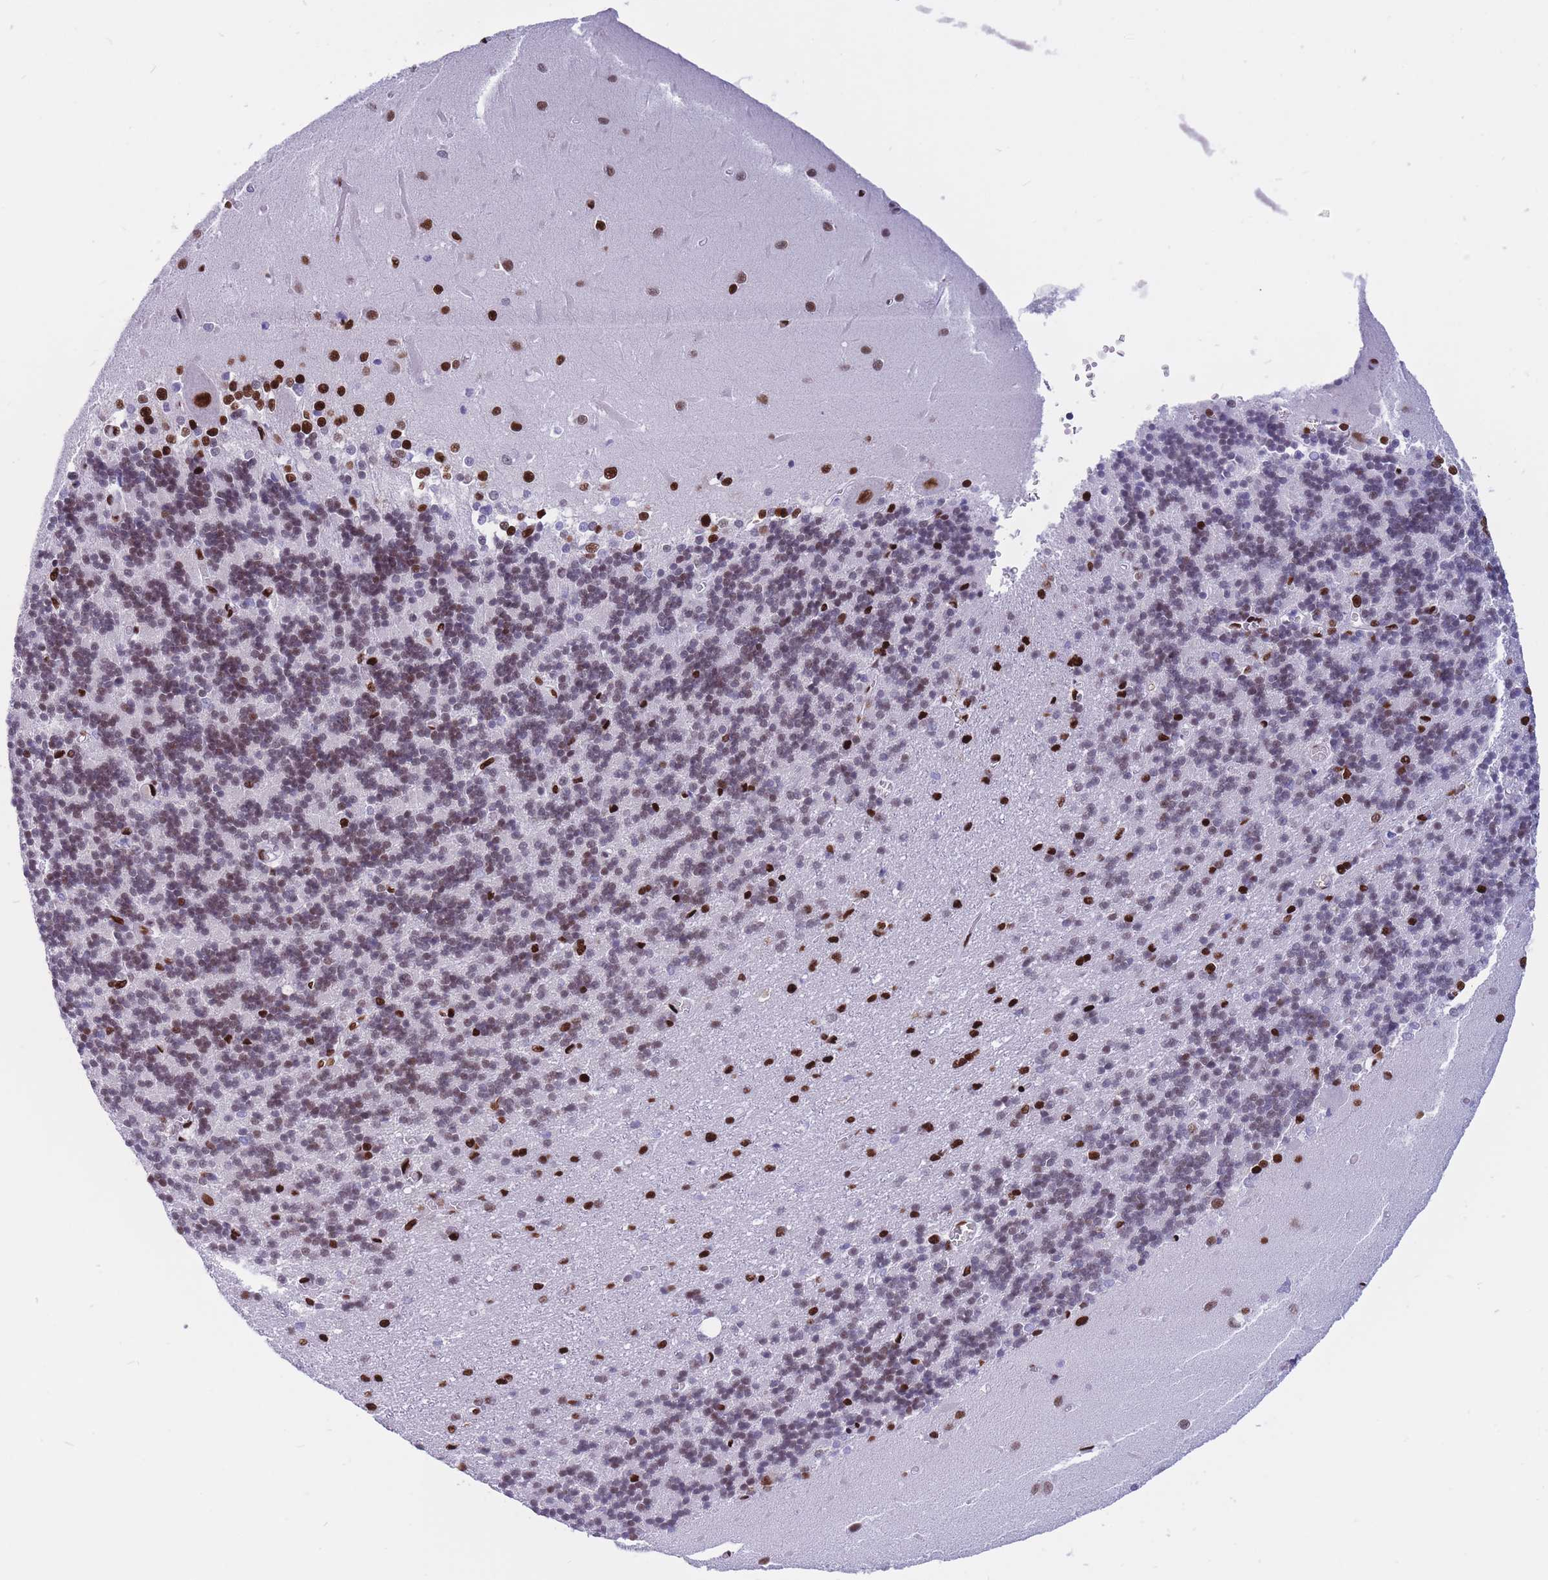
{"staining": {"intensity": "moderate", "quantity": "25%-75%", "location": "nuclear"}, "tissue": "cerebellum", "cell_type": "Cells in granular layer", "image_type": "normal", "snomed": [{"axis": "morphology", "description": "Normal tissue, NOS"}, {"axis": "topography", "description": "Cerebellum"}], "caption": "About 25%-75% of cells in granular layer in unremarkable cerebellum exhibit moderate nuclear protein staining as visualized by brown immunohistochemical staining.", "gene": "NASP", "patient": {"sex": "male", "age": 37}}